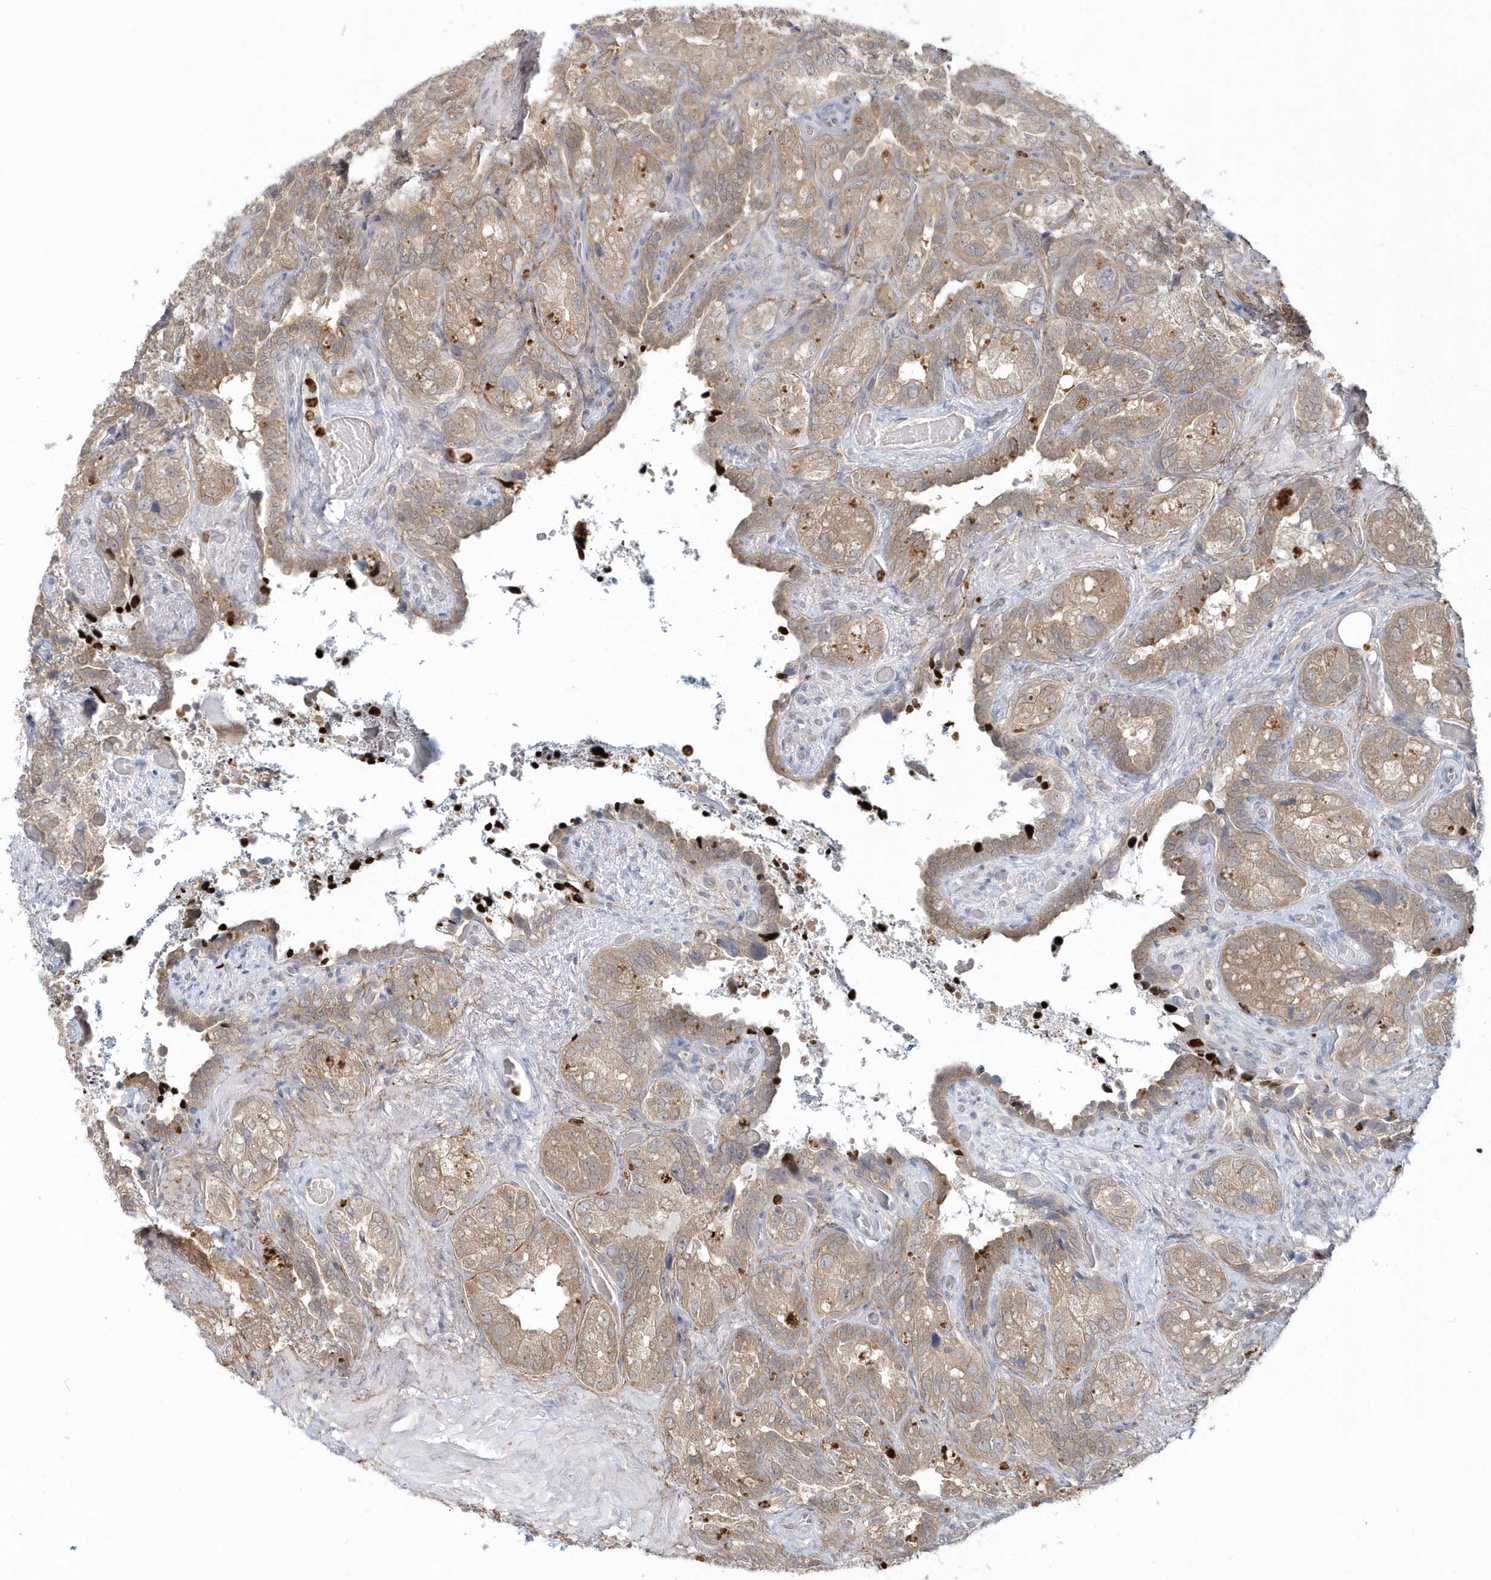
{"staining": {"intensity": "moderate", "quantity": ">75%", "location": "cytoplasmic/membranous"}, "tissue": "seminal vesicle", "cell_type": "Glandular cells", "image_type": "normal", "snomed": [{"axis": "morphology", "description": "Normal tissue, NOS"}, {"axis": "topography", "description": "Seminal veicle"}, {"axis": "topography", "description": "Peripheral nerve tissue"}], "caption": "The image displays staining of unremarkable seminal vesicle, revealing moderate cytoplasmic/membranous protein staining (brown color) within glandular cells. (DAB (3,3'-diaminobenzidine) = brown stain, brightfield microscopy at high magnification).", "gene": "RNF7", "patient": {"sex": "male", "age": 67}}